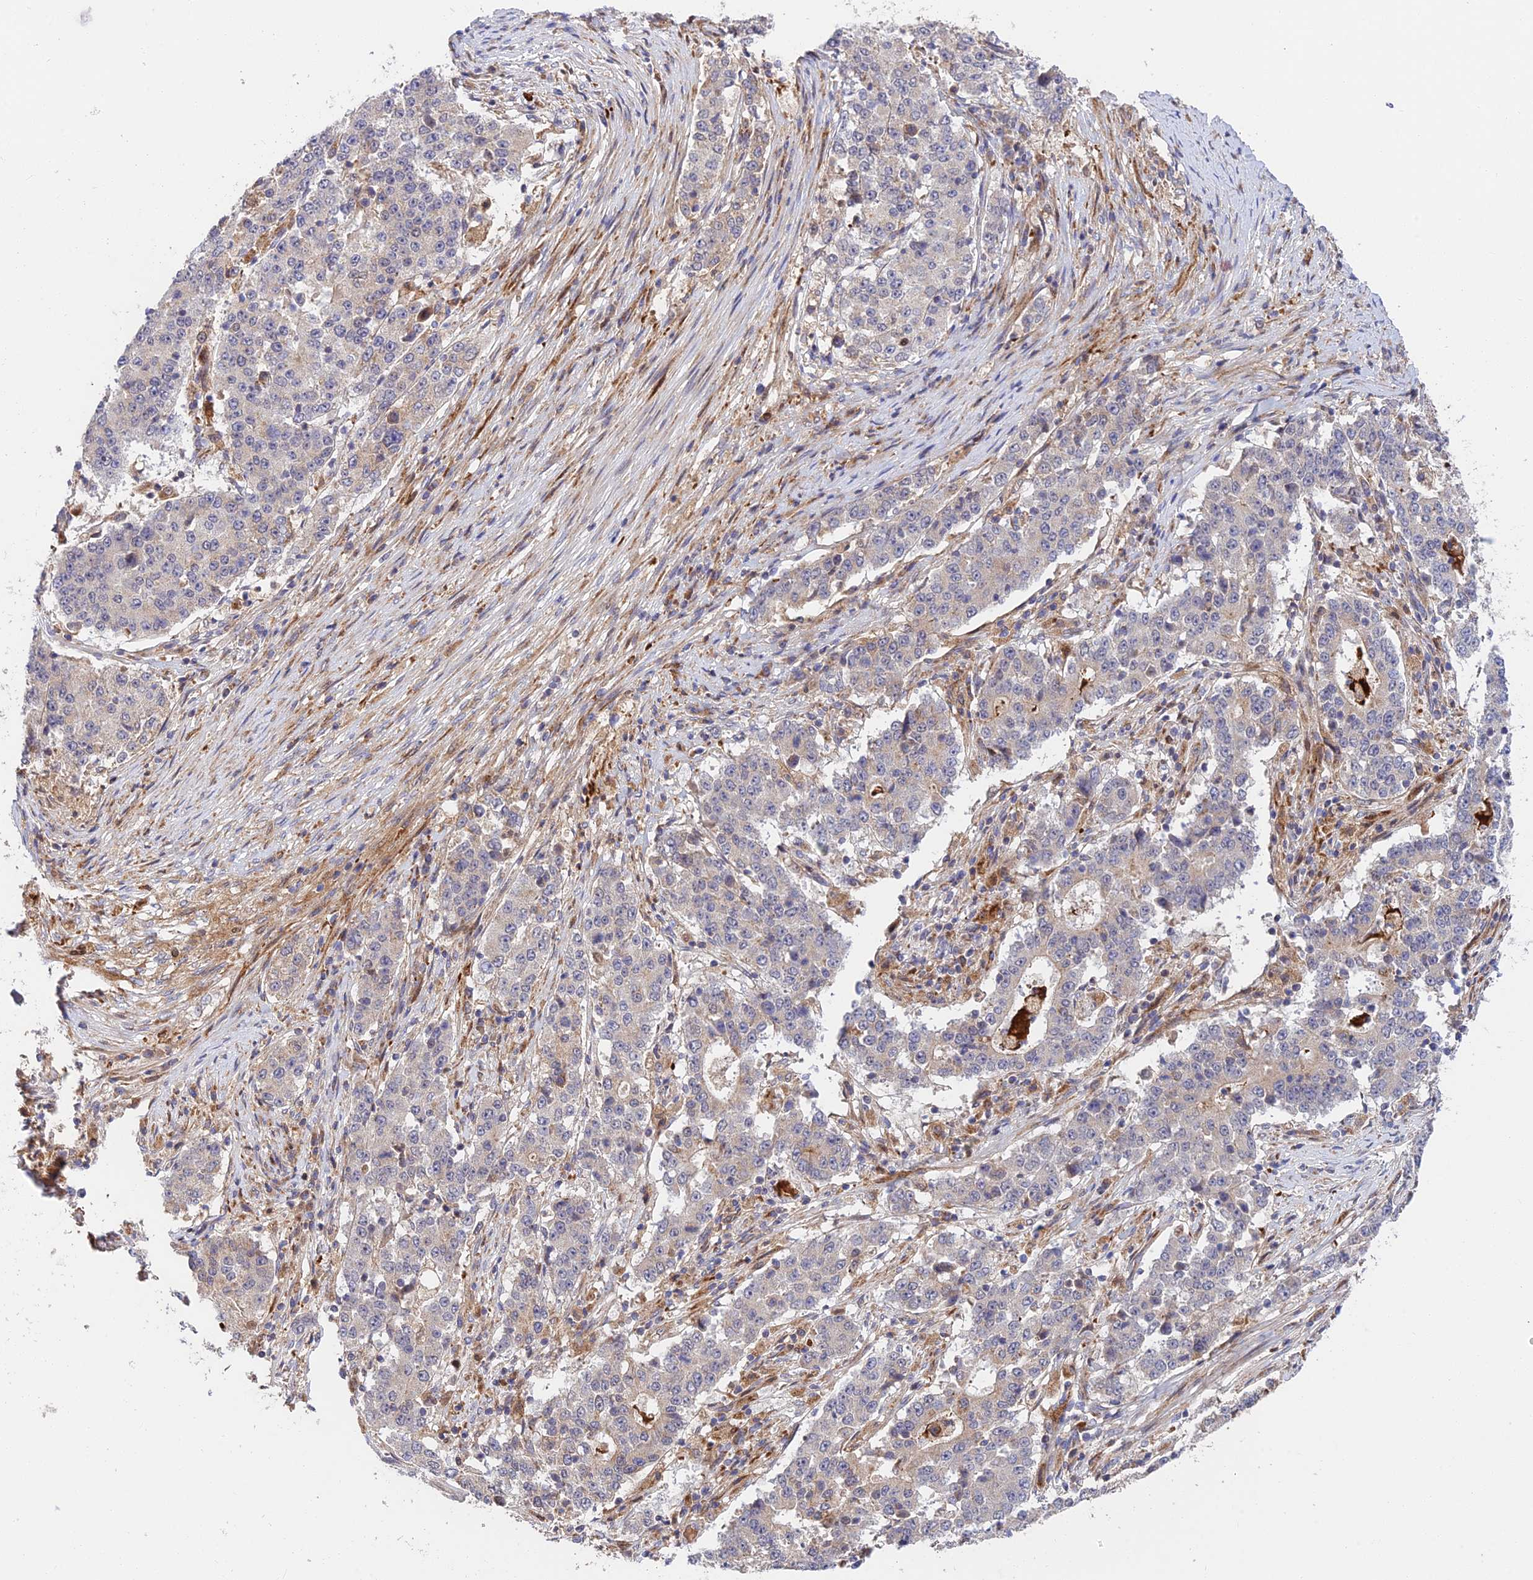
{"staining": {"intensity": "negative", "quantity": "none", "location": "none"}, "tissue": "stomach cancer", "cell_type": "Tumor cells", "image_type": "cancer", "snomed": [{"axis": "morphology", "description": "Adenocarcinoma, NOS"}, {"axis": "topography", "description": "Stomach"}], "caption": "This is a micrograph of immunohistochemistry staining of stomach cancer, which shows no staining in tumor cells. (DAB IHC visualized using brightfield microscopy, high magnification).", "gene": "FUOM", "patient": {"sex": "male", "age": 59}}